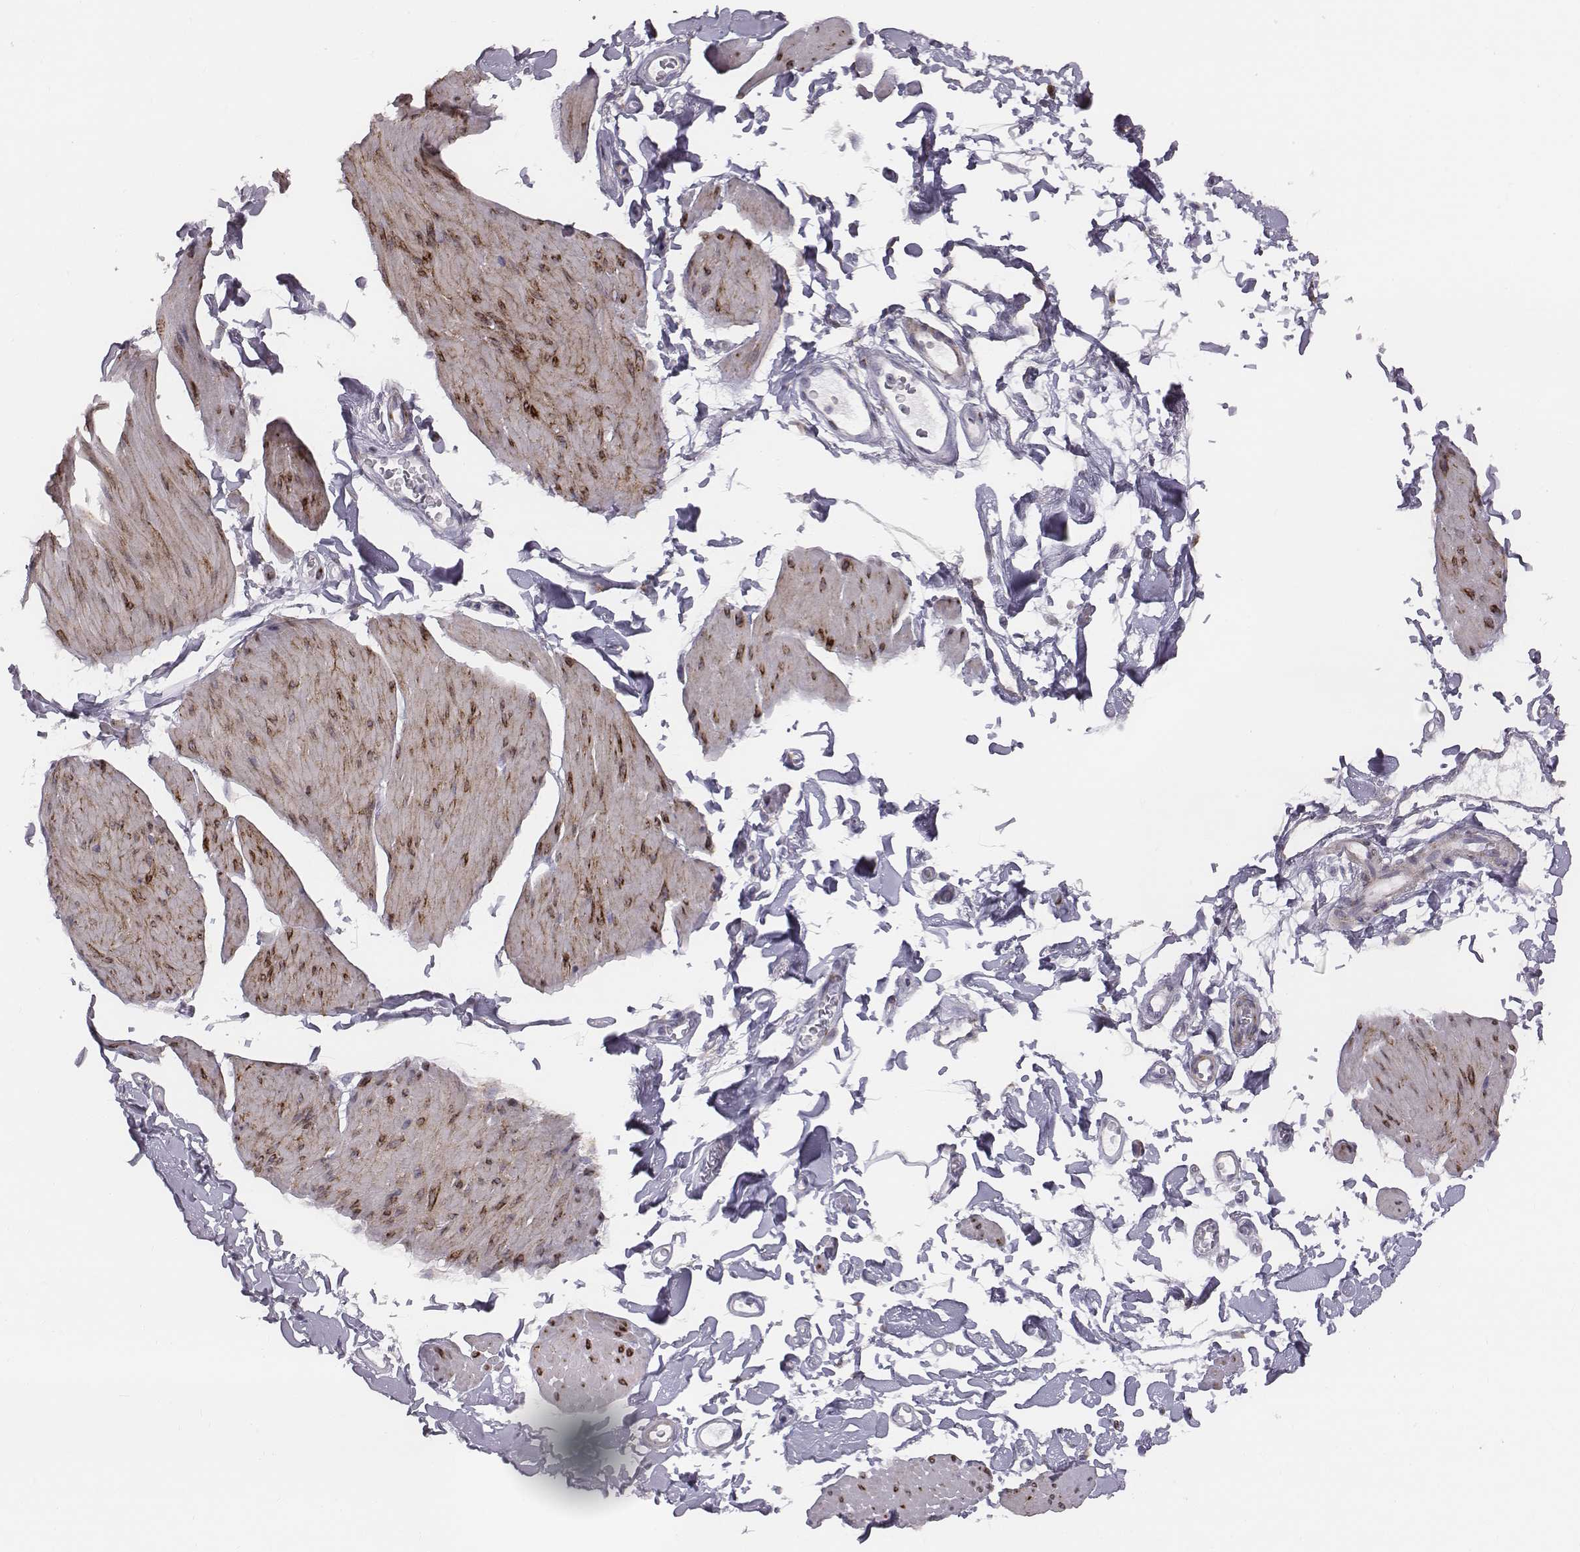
{"staining": {"intensity": "moderate", "quantity": "<25%", "location": "cytoplasmic/membranous"}, "tissue": "smooth muscle", "cell_type": "Smooth muscle cells", "image_type": "normal", "snomed": [{"axis": "morphology", "description": "Normal tissue, NOS"}, {"axis": "topography", "description": "Adipose tissue"}, {"axis": "topography", "description": "Smooth muscle"}, {"axis": "topography", "description": "Peripheral nerve tissue"}], "caption": "Protein staining of unremarkable smooth muscle reveals moderate cytoplasmic/membranous staining in about <25% of smooth muscle cells.", "gene": "PRKCZ", "patient": {"sex": "male", "age": 83}}